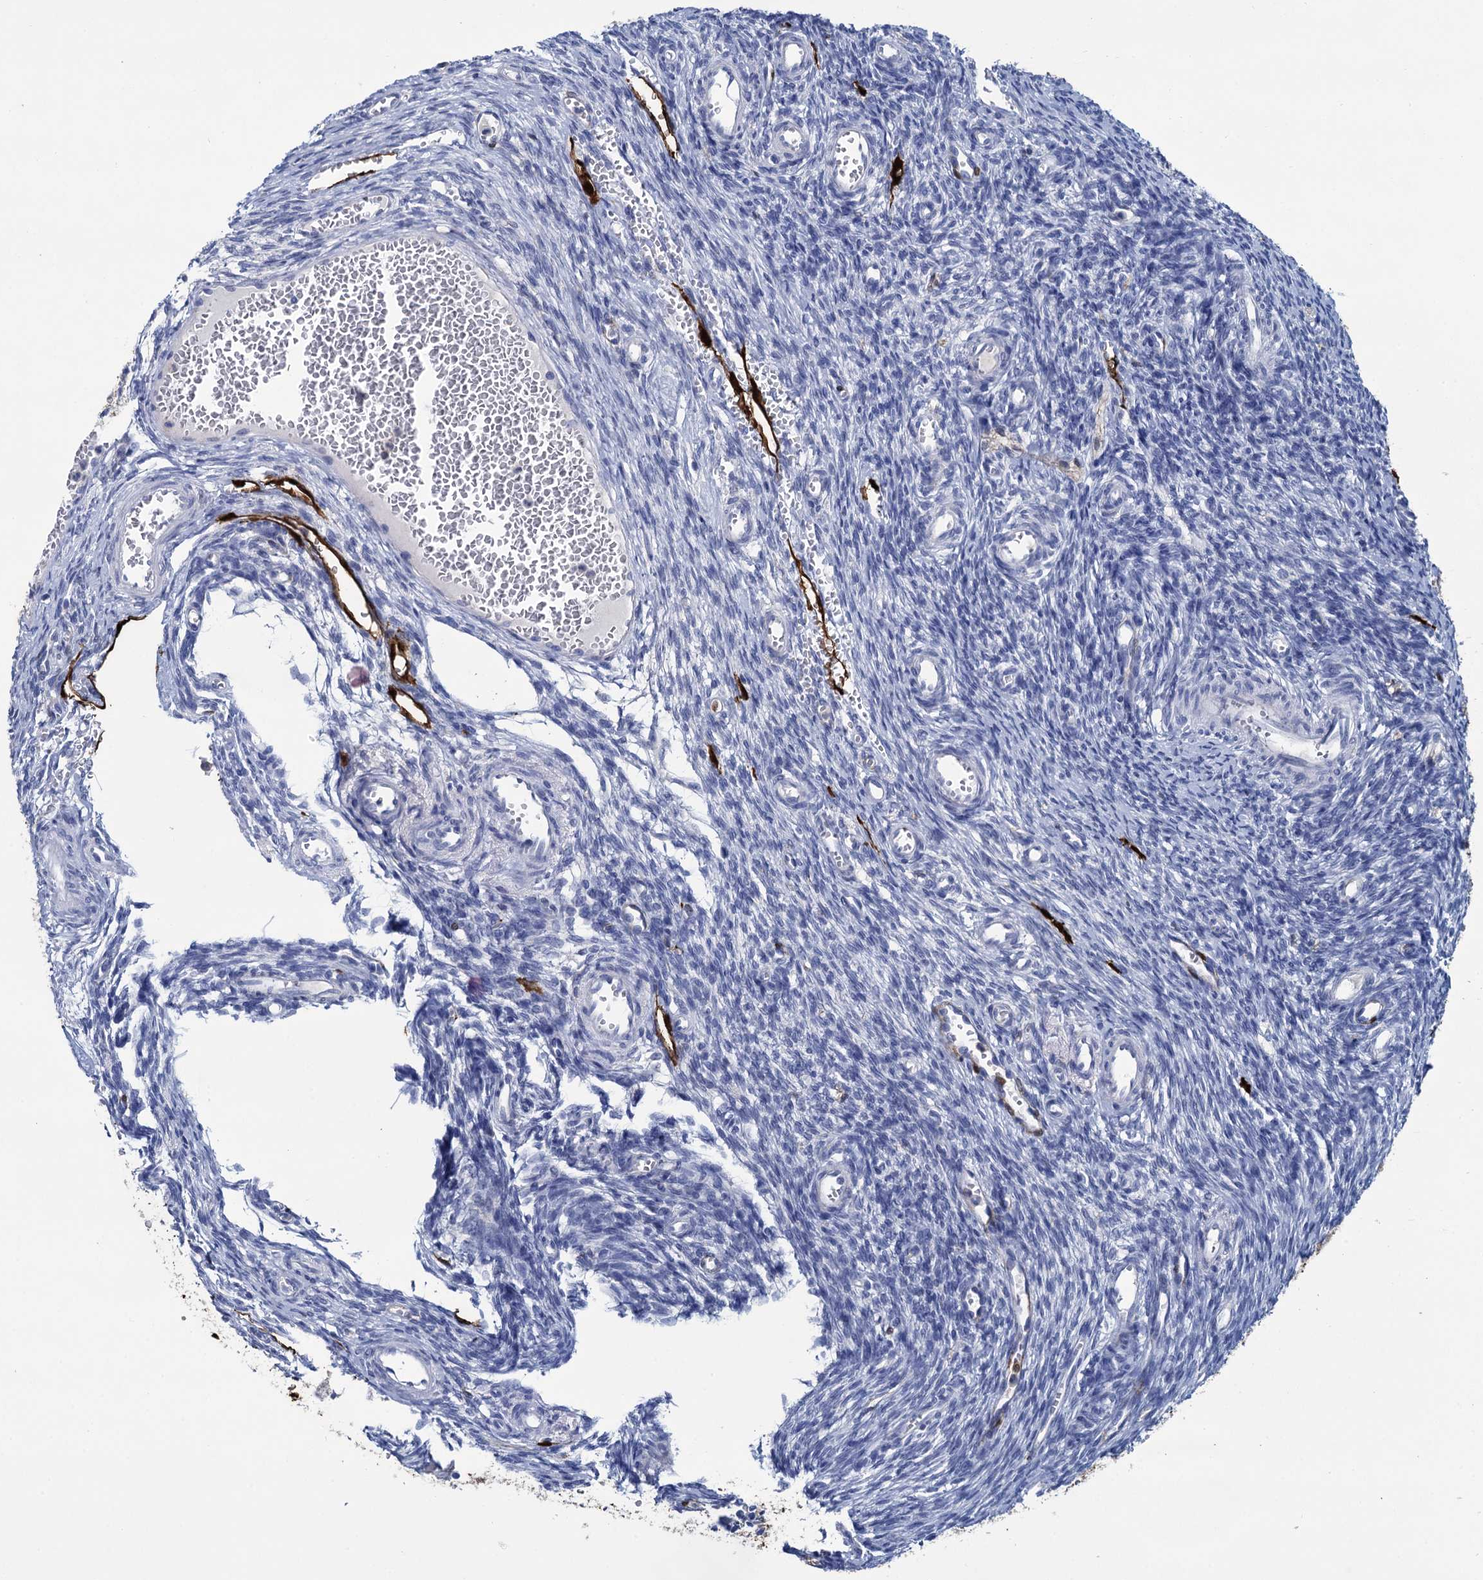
{"staining": {"intensity": "negative", "quantity": "none", "location": "none"}, "tissue": "ovary", "cell_type": "Ovarian stroma cells", "image_type": "normal", "snomed": [{"axis": "morphology", "description": "Normal tissue, NOS"}, {"axis": "topography", "description": "Ovary"}], "caption": "The immunohistochemistry (IHC) histopathology image has no significant expression in ovarian stroma cells of ovary.", "gene": "FABP5", "patient": {"sex": "female", "age": 39}}